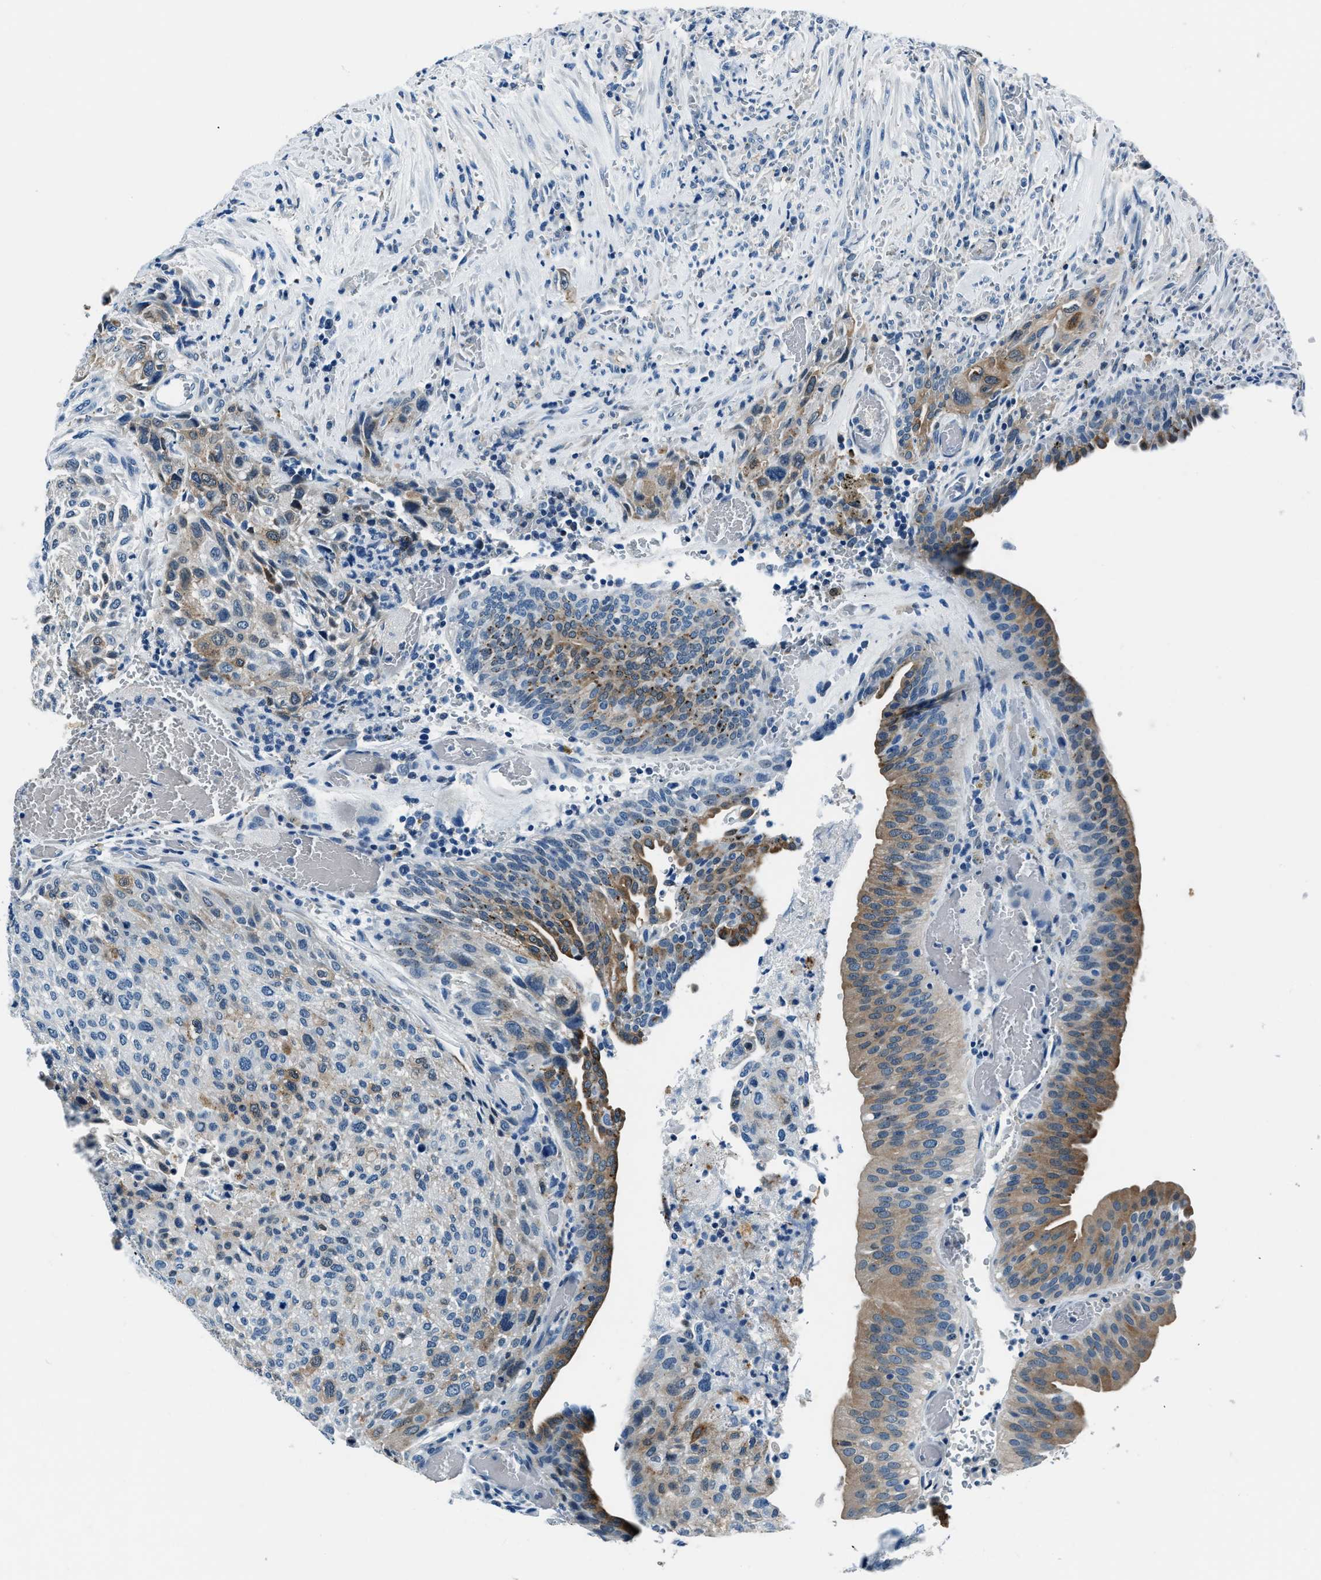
{"staining": {"intensity": "moderate", "quantity": "<25%", "location": "cytoplasmic/membranous"}, "tissue": "urothelial cancer", "cell_type": "Tumor cells", "image_type": "cancer", "snomed": [{"axis": "morphology", "description": "Urothelial carcinoma, Low grade"}, {"axis": "morphology", "description": "Urothelial carcinoma, High grade"}, {"axis": "topography", "description": "Urinary bladder"}], "caption": "This is an image of IHC staining of low-grade urothelial carcinoma, which shows moderate expression in the cytoplasmic/membranous of tumor cells.", "gene": "PTPDC1", "patient": {"sex": "male", "age": 35}}